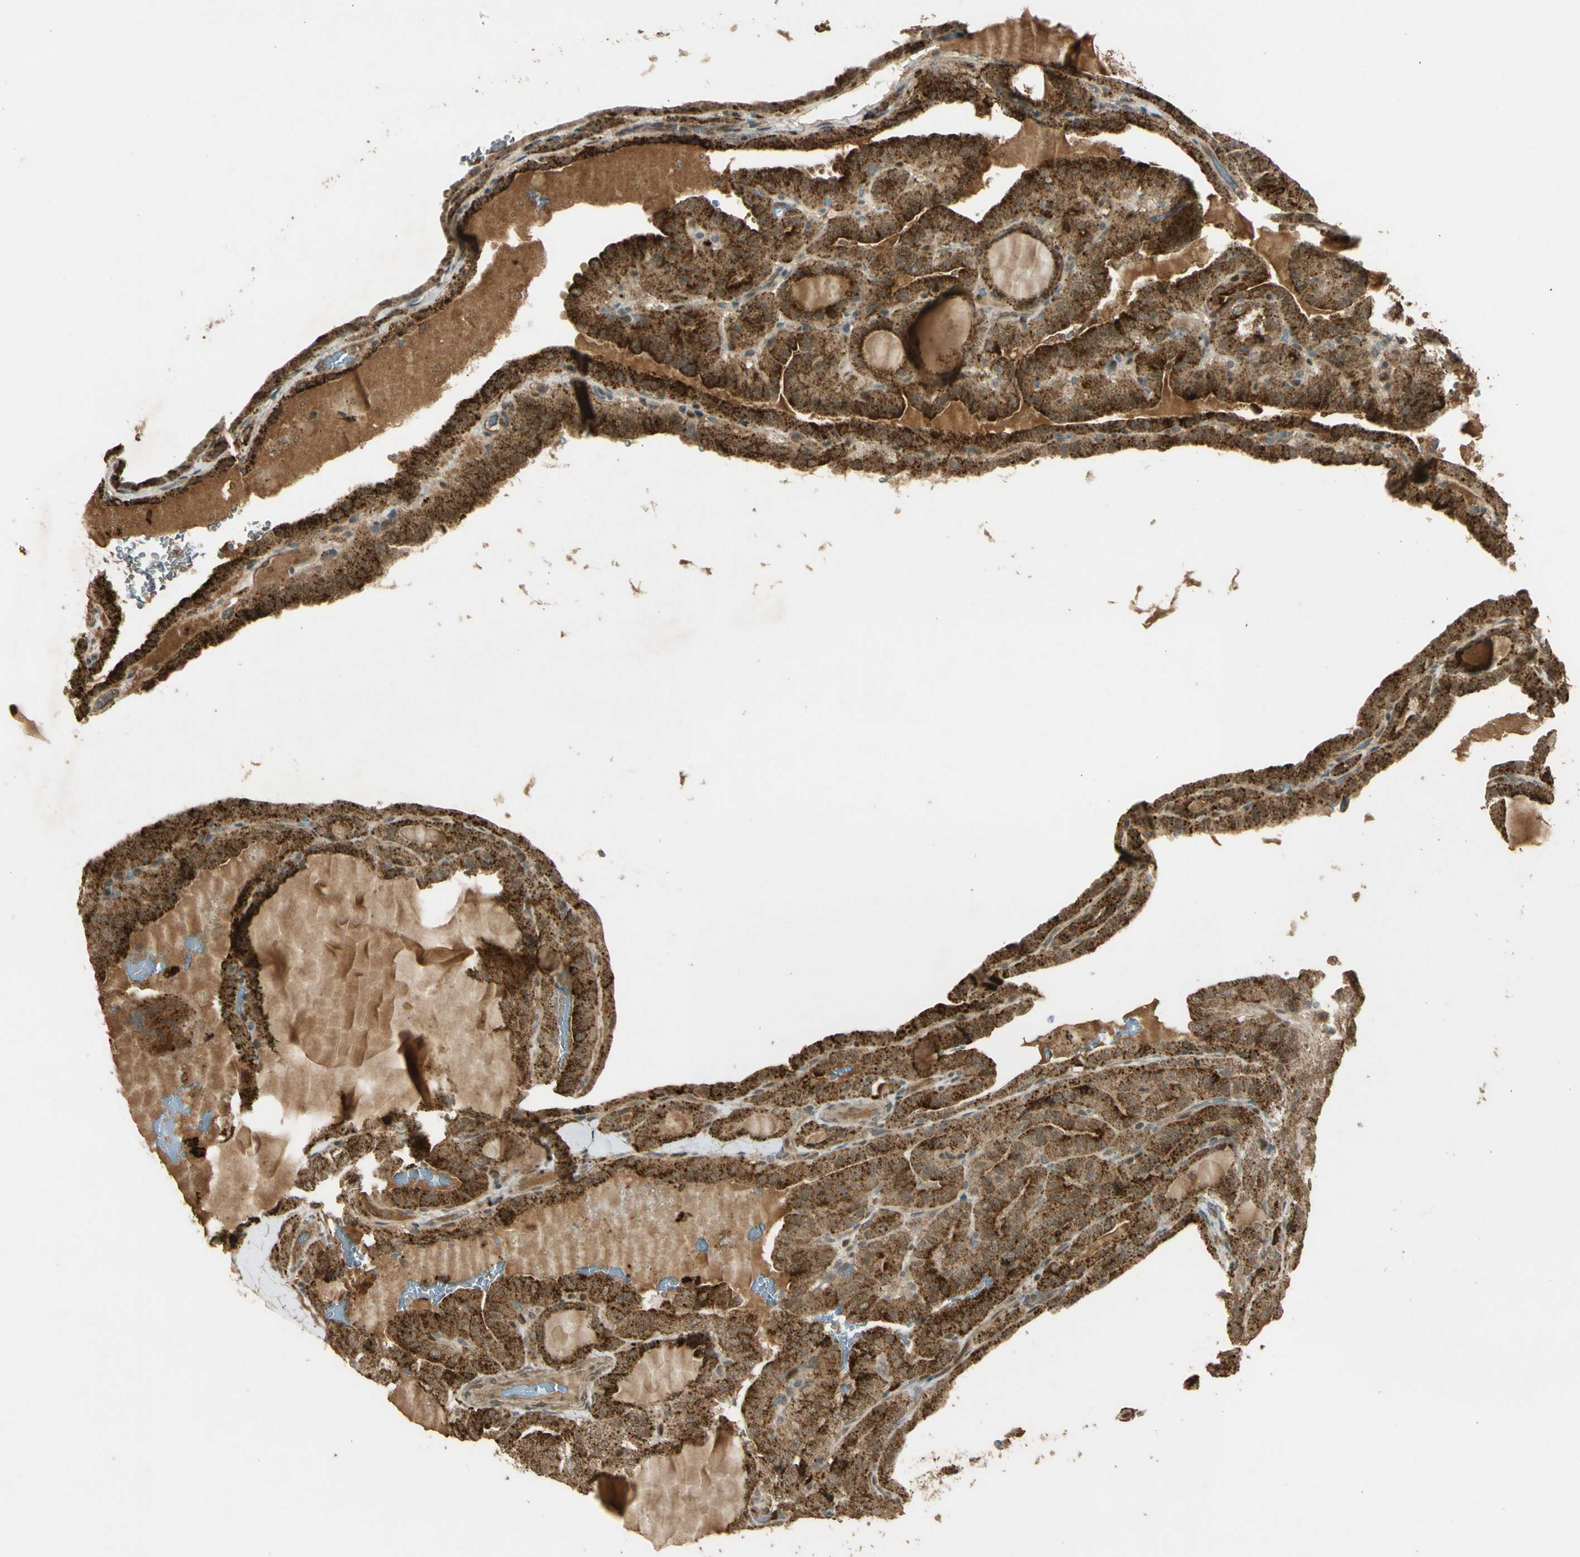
{"staining": {"intensity": "strong", "quantity": ">75%", "location": "cytoplasmic/membranous"}, "tissue": "thyroid cancer", "cell_type": "Tumor cells", "image_type": "cancer", "snomed": [{"axis": "morphology", "description": "Papillary adenocarcinoma, NOS"}, {"axis": "topography", "description": "Thyroid gland"}], "caption": "IHC staining of thyroid papillary adenocarcinoma, which exhibits high levels of strong cytoplasmic/membranous staining in about >75% of tumor cells indicating strong cytoplasmic/membranous protein expression. The staining was performed using DAB (3,3'-diaminobenzidine) (brown) for protein detection and nuclei were counterstained in hematoxylin (blue).", "gene": "GMEB2", "patient": {"sex": "male", "age": 77}}